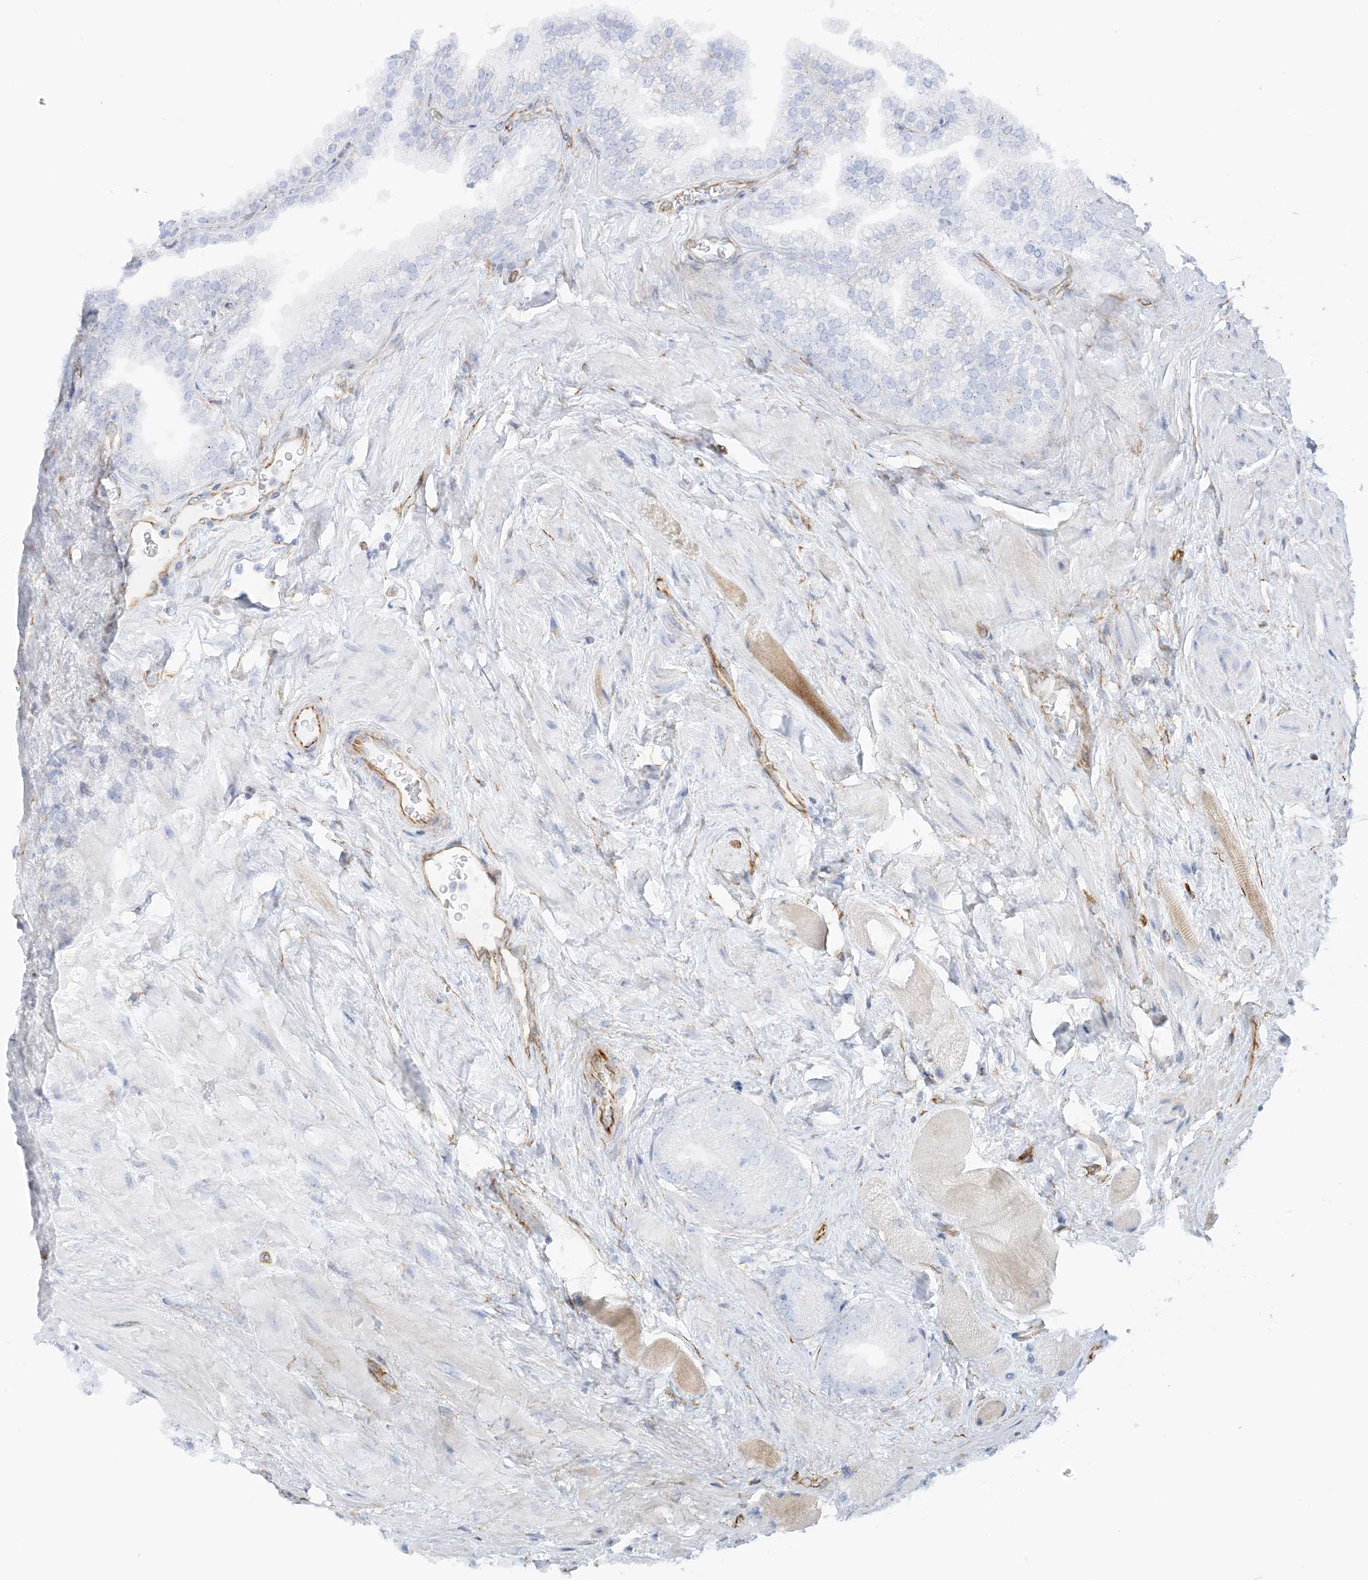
{"staining": {"intensity": "negative", "quantity": "none", "location": "none"}, "tissue": "prostate cancer", "cell_type": "Tumor cells", "image_type": "cancer", "snomed": [{"axis": "morphology", "description": "Adenocarcinoma, High grade"}, {"axis": "topography", "description": "Prostate"}], "caption": "This is a photomicrograph of IHC staining of prostate cancer, which shows no positivity in tumor cells.", "gene": "PID1", "patient": {"sex": "male", "age": 58}}